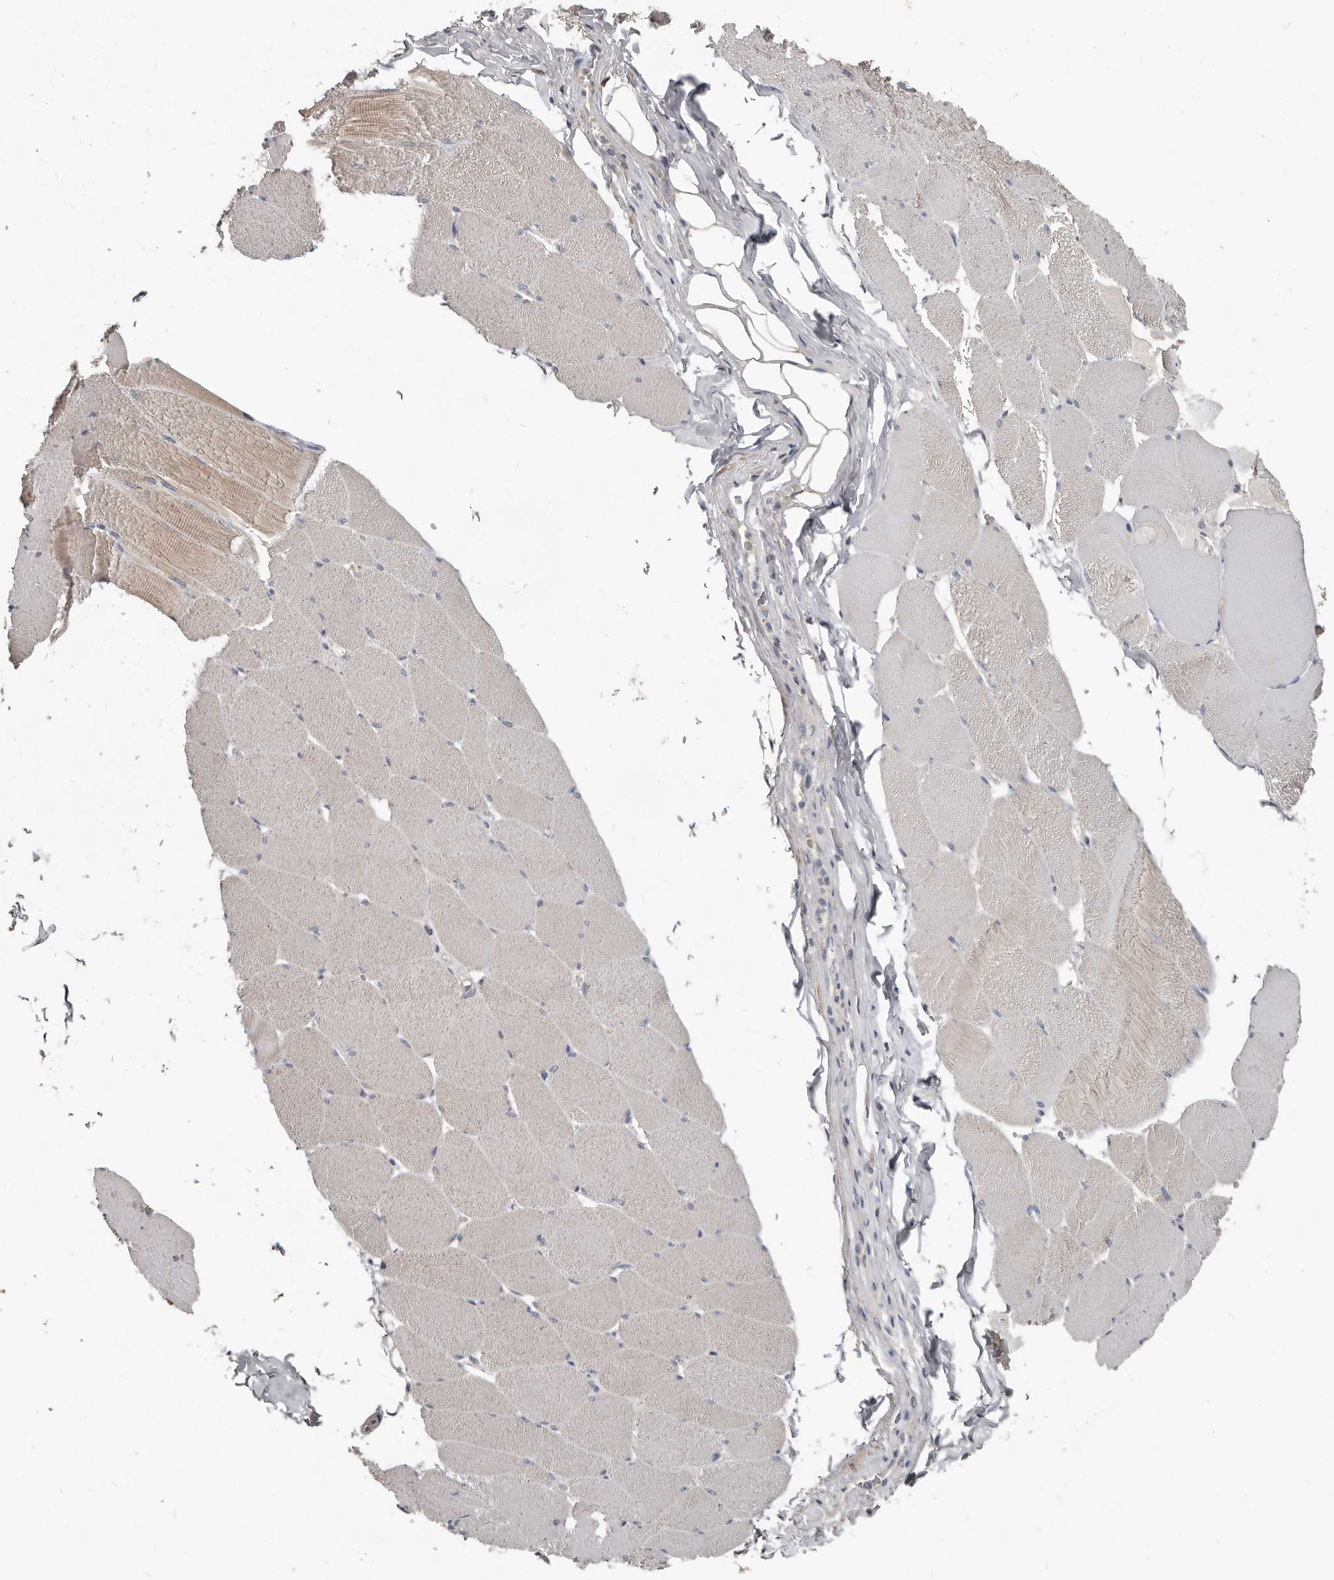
{"staining": {"intensity": "weak", "quantity": "<25%", "location": "cytoplasmic/membranous"}, "tissue": "skeletal muscle", "cell_type": "Myocytes", "image_type": "normal", "snomed": [{"axis": "morphology", "description": "Normal tissue, NOS"}, {"axis": "topography", "description": "Skeletal muscle"}], "caption": "This is a photomicrograph of IHC staining of normal skeletal muscle, which shows no expression in myocytes.", "gene": "AKNAD1", "patient": {"sex": "male", "age": 62}}